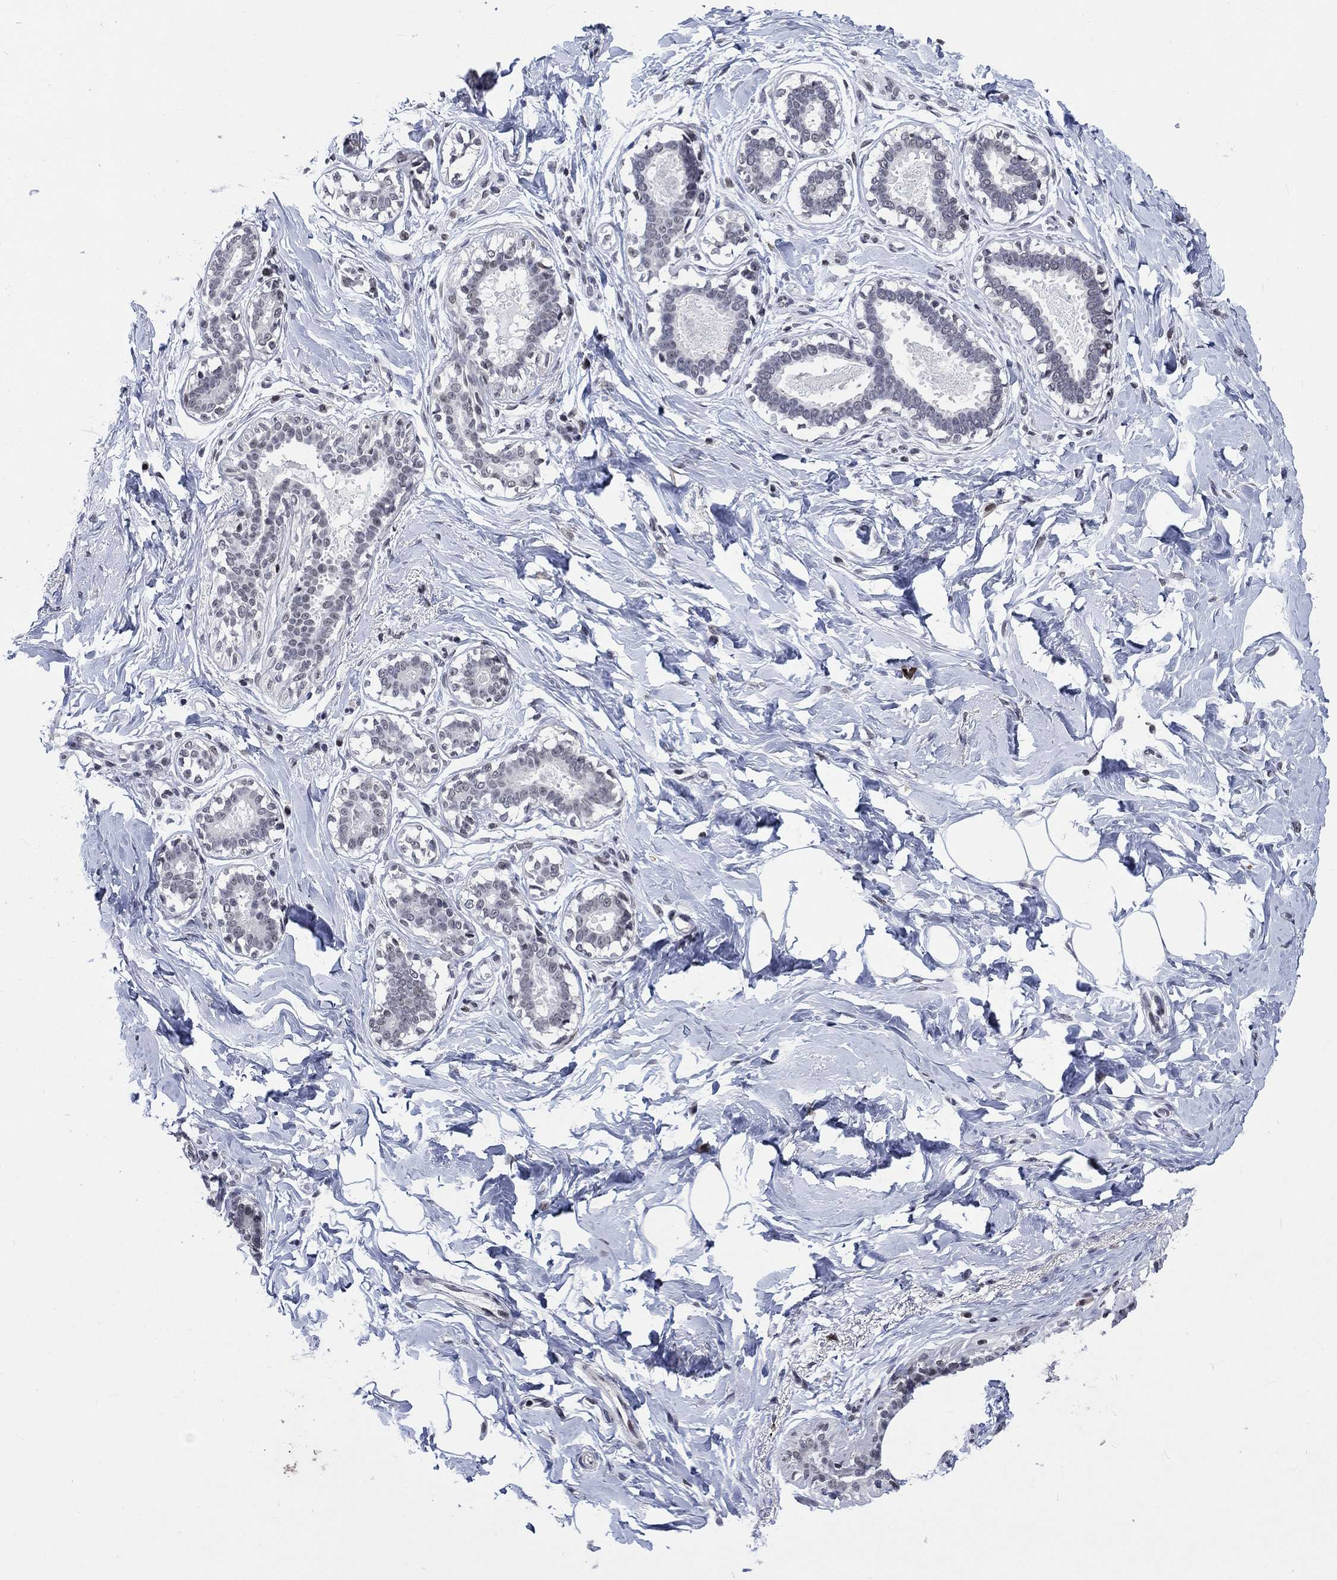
{"staining": {"intensity": "negative", "quantity": "none", "location": "none"}, "tissue": "breast", "cell_type": "Adipocytes", "image_type": "normal", "snomed": [{"axis": "morphology", "description": "Normal tissue, NOS"}, {"axis": "morphology", "description": "Lobular carcinoma, in situ"}, {"axis": "topography", "description": "Breast"}], "caption": "Image shows no protein staining in adipocytes of benign breast. (Immunohistochemistry, brightfield microscopy, high magnification).", "gene": "HCFC1", "patient": {"sex": "female", "age": 35}}